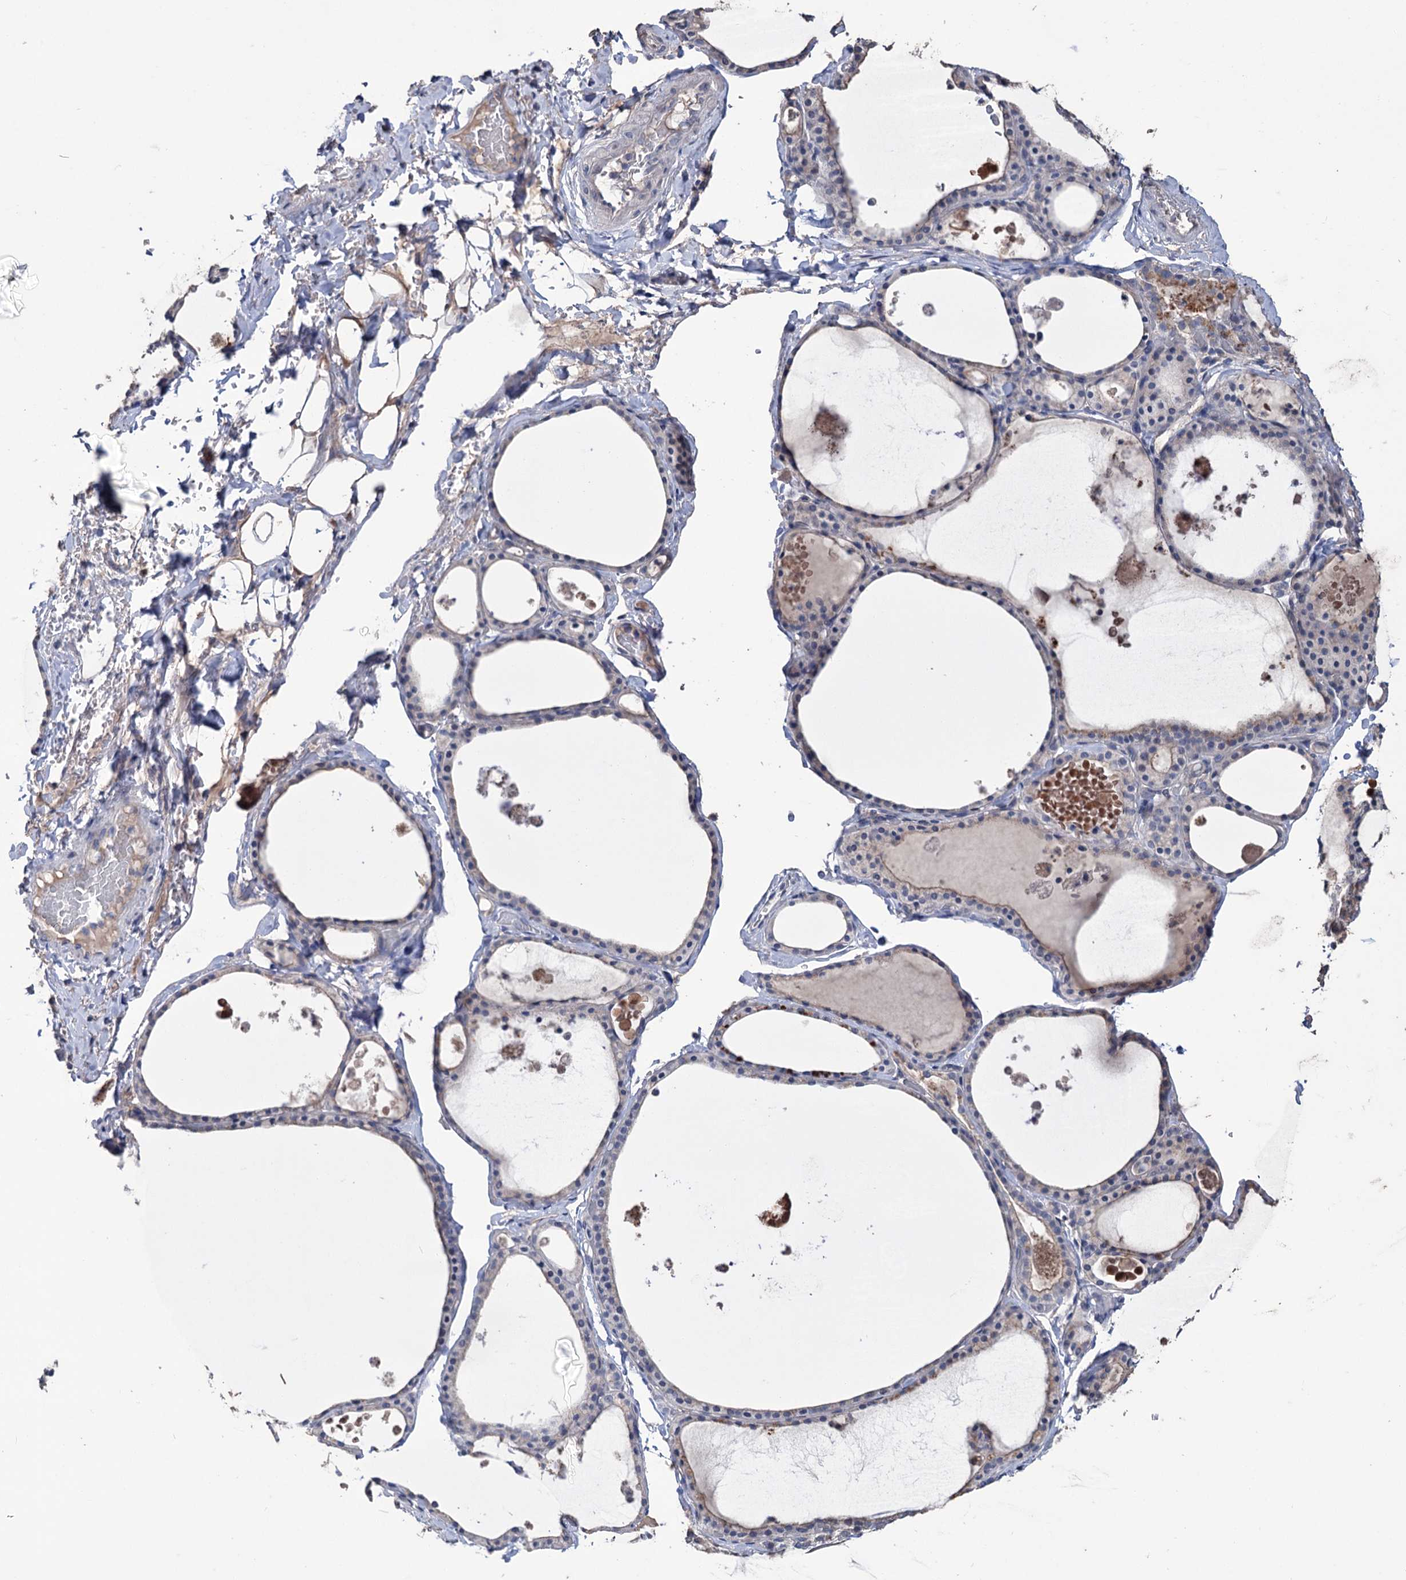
{"staining": {"intensity": "negative", "quantity": "none", "location": "none"}, "tissue": "thyroid gland", "cell_type": "Glandular cells", "image_type": "normal", "snomed": [{"axis": "morphology", "description": "Normal tissue, NOS"}, {"axis": "topography", "description": "Thyroid gland"}], "caption": "Immunohistochemistry of unremarkable human thyroid gland exhibits no positivity in glandular cells. The staining was performed using DAB (3,3'-diaminobenzidine) to visualize the protein expression in brown, while the nuclei were stained in blue with hematoxylin (Magnification: 20x).", "gene": "EPB41L5", "patient": {"sex": "male", "age": 56}}